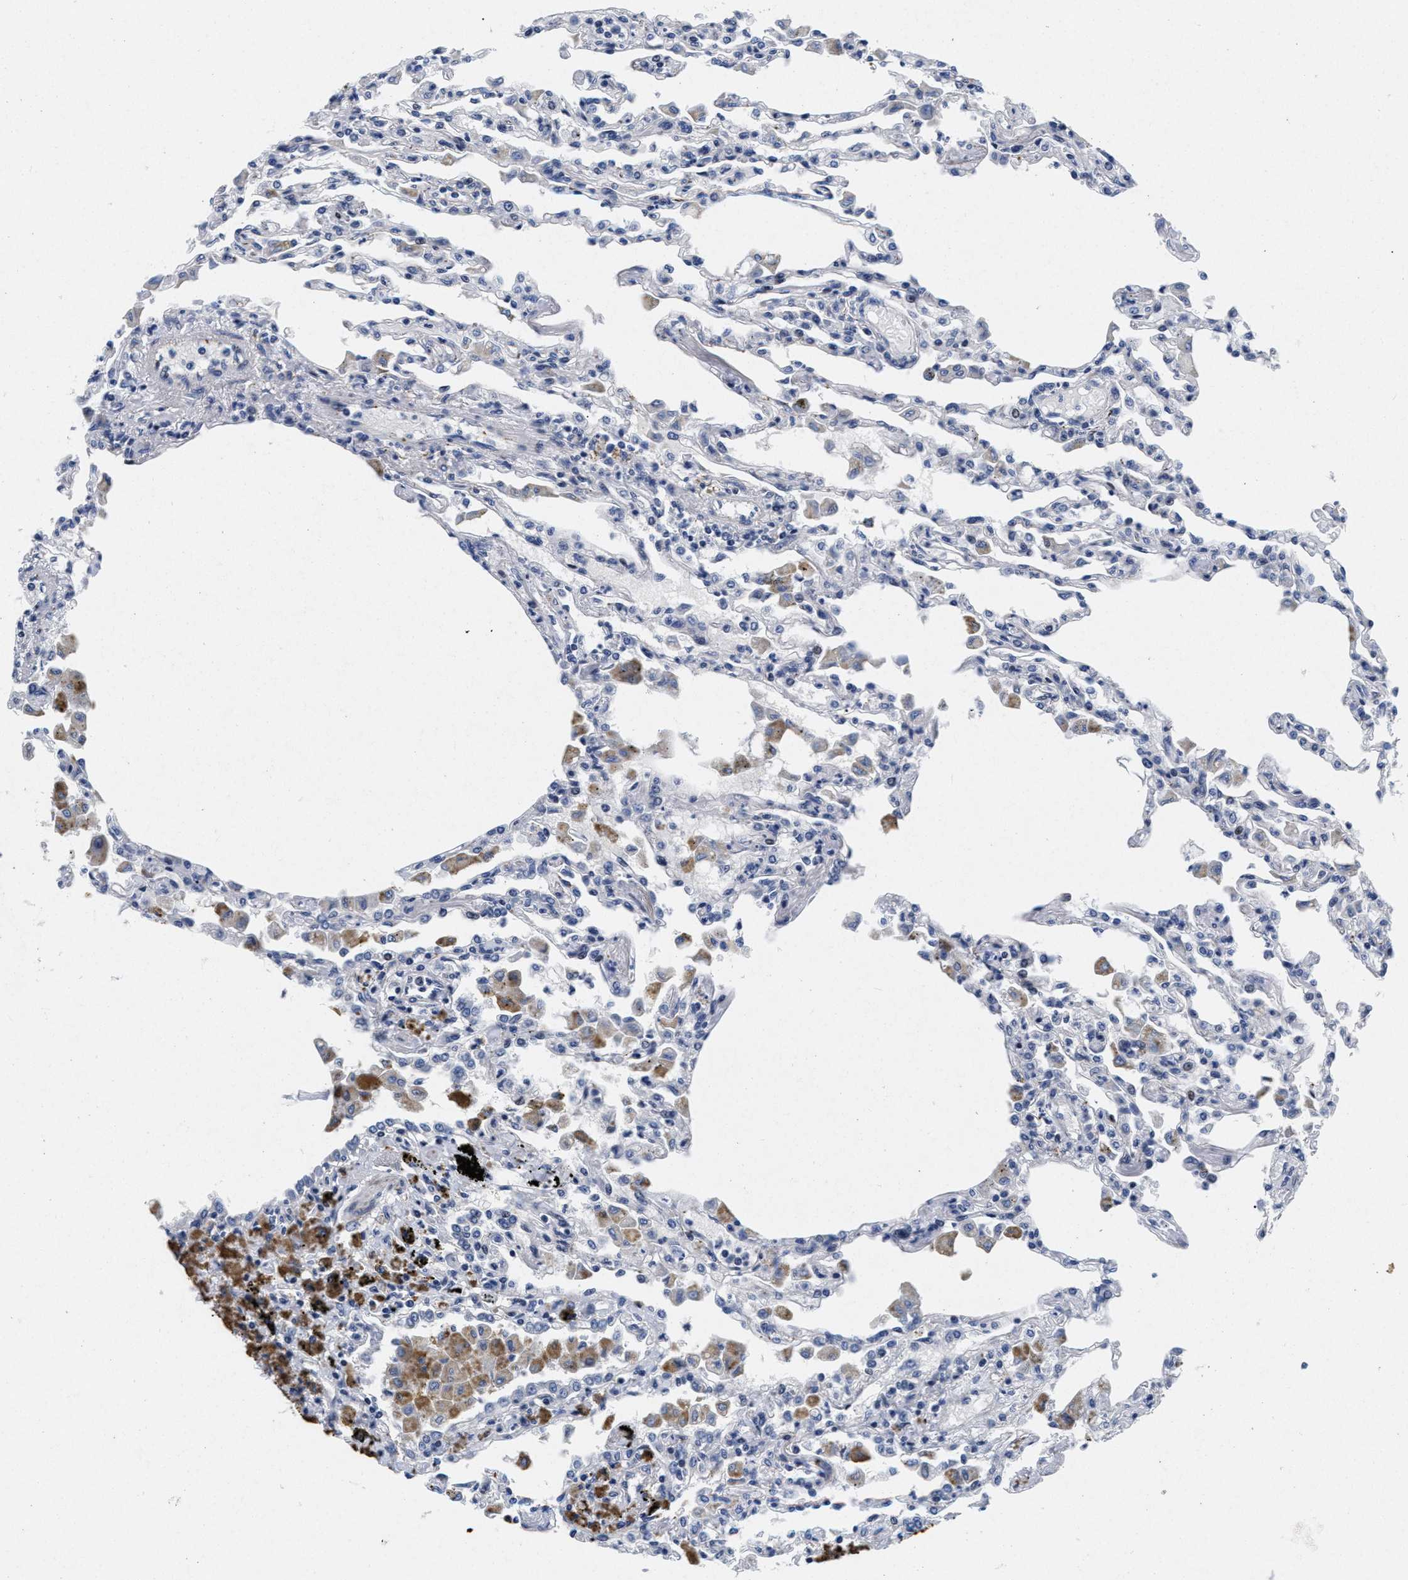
{"staining": {"intensity": "negative", "quantity": "none", "location": "none"}, "tissue": "lung", "cell_type": "Alveolar cells", "image_type": "normal", "snomed": [{"axis": "morphology", "description": "Normal tissue, NOS"}, {"axis": "topography", "description": "Bronchus"}, {"axis": "topography", "description": "Lung"}], "caption": "The photomicrograph exhibits no staining of alveolar cells in normal lung.", "gene": "LAD1", "patient": {"sex": "female", "age": 49}}